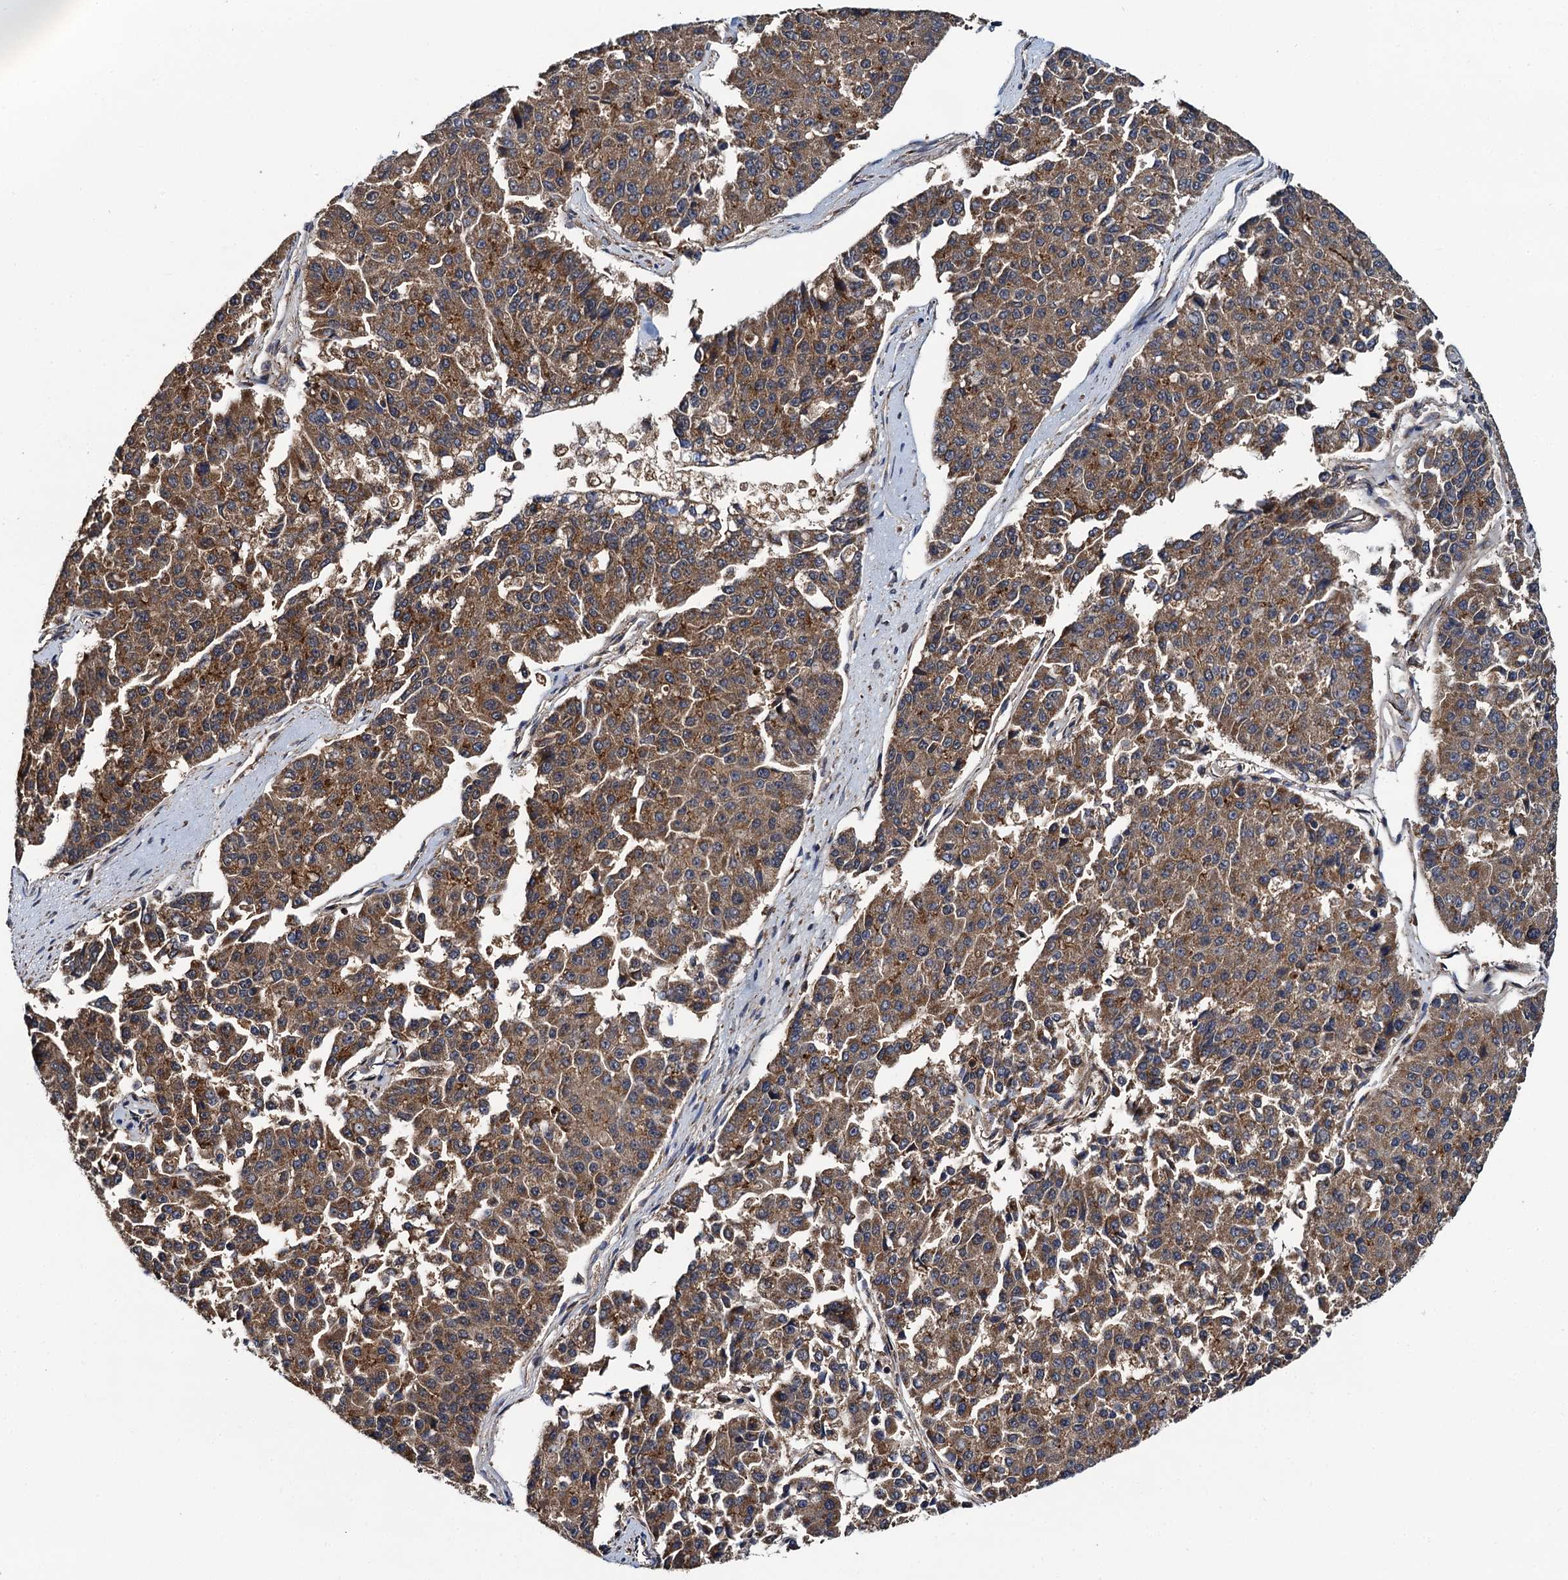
{"staining": {"intensity": "moderate", "quantity": ">75%", "location": "cytoplasmic/membranous"}, "tissue": "pancreatic cancer", "cell_type": "Tumor cells", "image_type": "cancer", "snomed": [{"axis": "morphology", "description": "Adenocarcinoma, NOS"}, {"axis": "topography", "description": "Pancreas"}], "caption": "Adenocarcinoma (pancreatic) stained for a protein exhibits moderate cytoplasmic/membranous positivity in tumor cells.", "gene": "NEK1", "patient": {"sex": "male", "age": 50}}